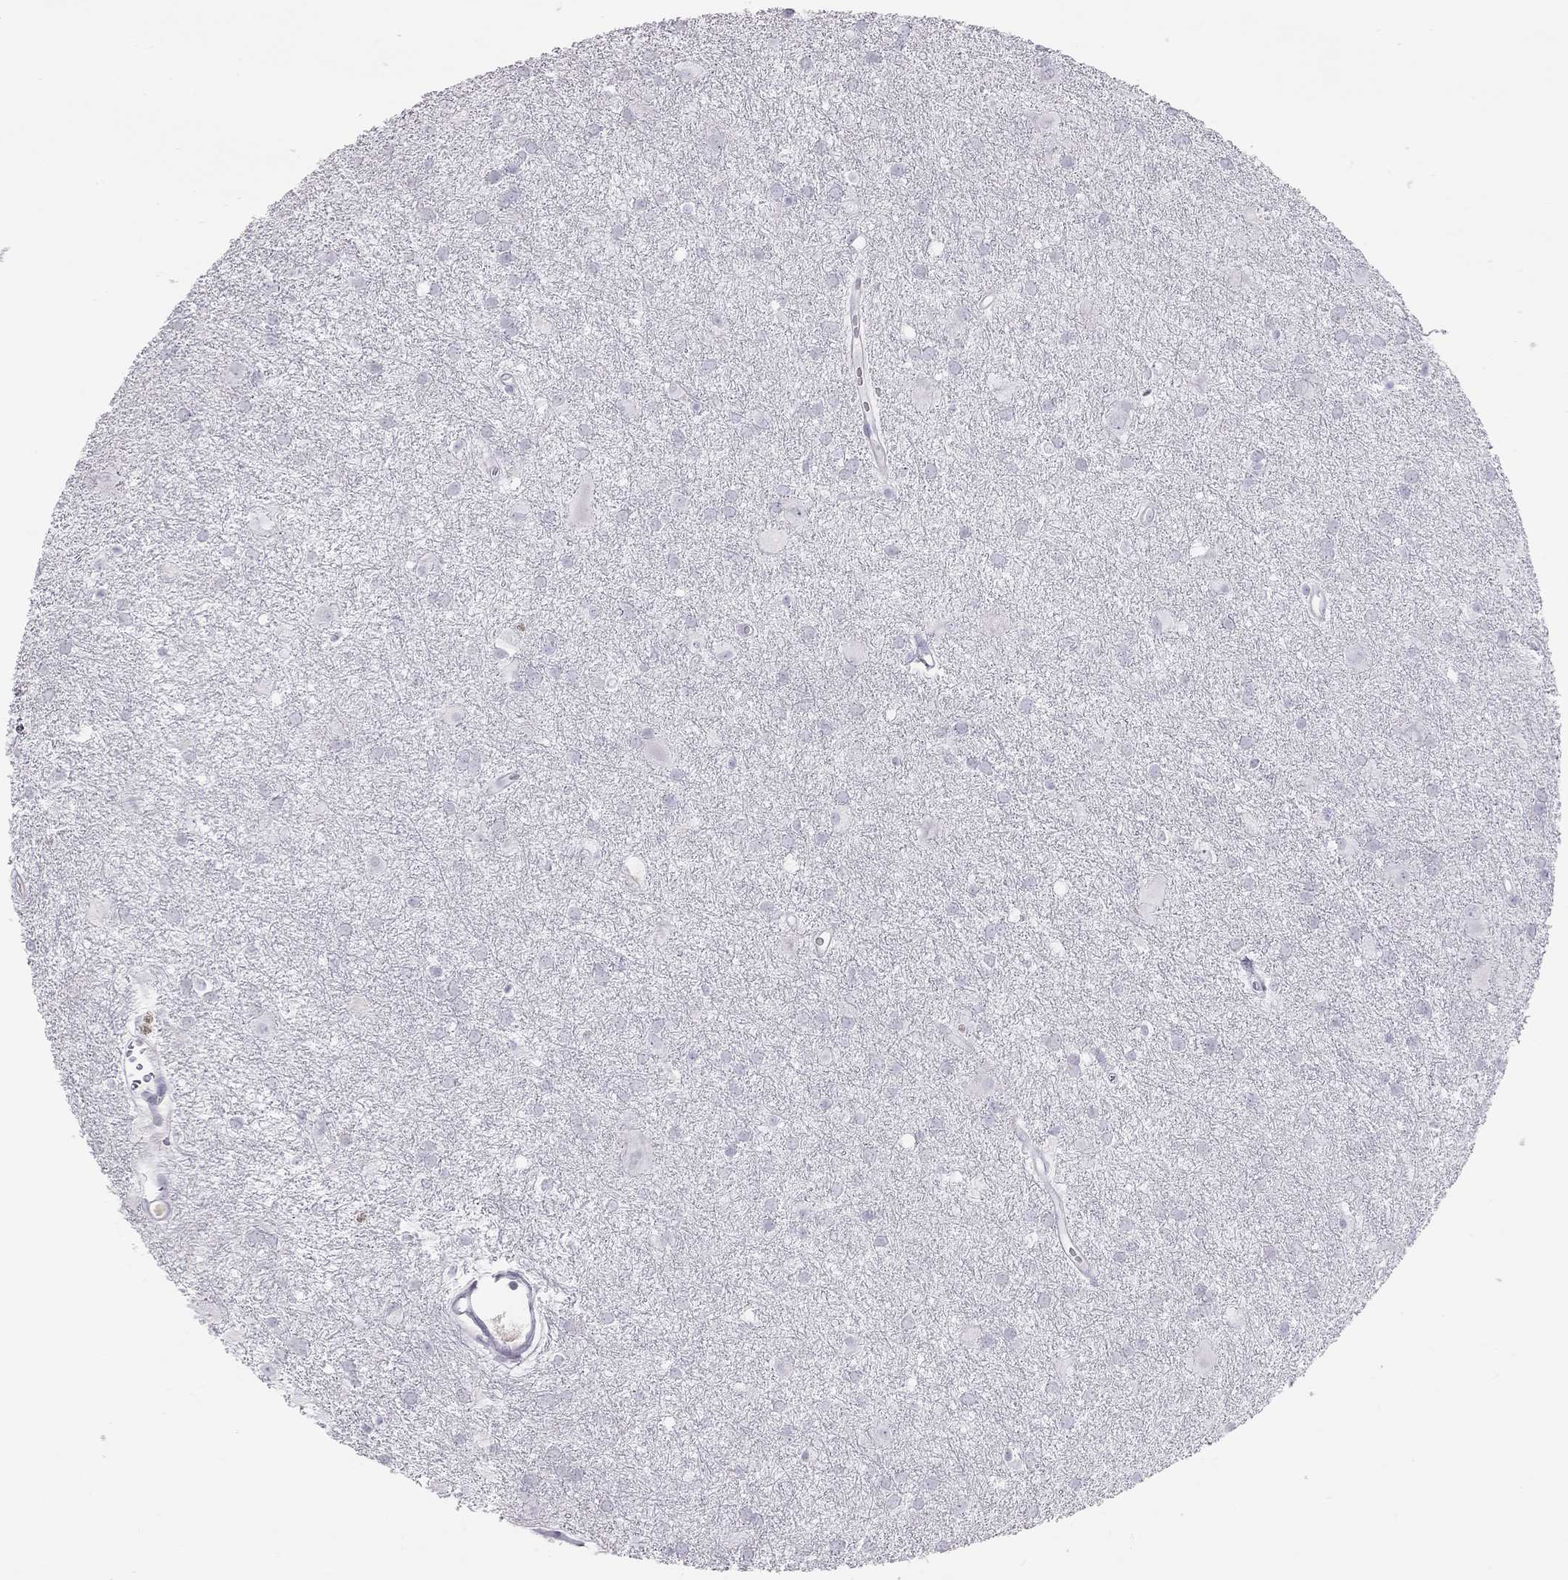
{"staining": {"intensity": "negative", "quantity": "none", "location": "none"}, "tissue": "glioma", "cell_type": "Tumor cells", "image_type": "cancer", "snomed": [{"axis": "morphology", "description": "Glioma, malignant, Low grade"}, {"axis": "topography", "description": "Brain"}], "caption": "Tumor cells are negative for protein expression in human glioma.", "gene": "KLRG1", "patient": {"sex": "male", "age": 58}}